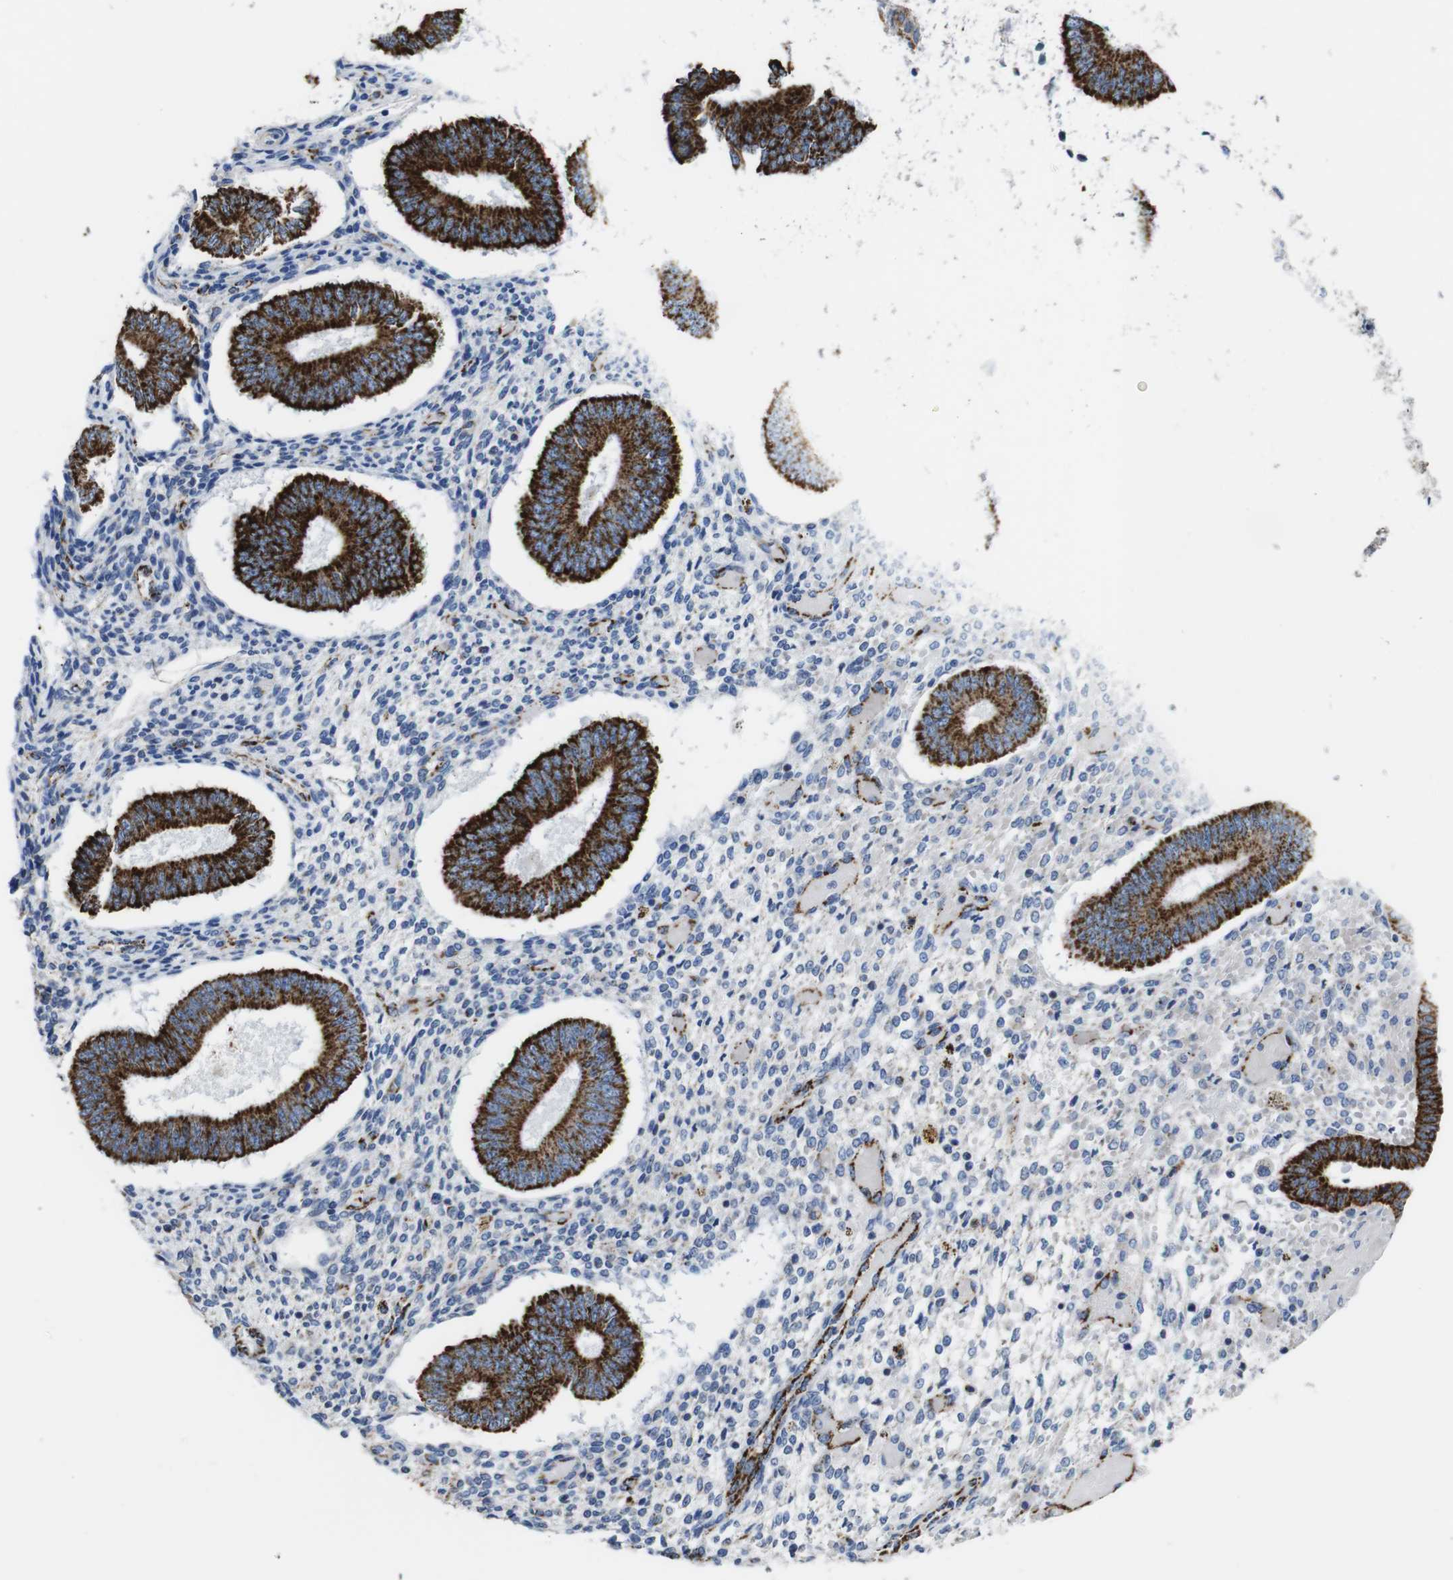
{"staining": {"intensity": "negative", "quantity": "none", "location": "none"}, "tissue": "endometrium", "cell_type": "Cells in endometrial stroma", "image_type": "normal", "snomed": [{"axis": "morphology", "description": "Normal tissue, NOS"}, {"axis": "topography", "description": "Endometrium"}], "caption": "This is a histopathology image of immunohistochemistry staining of unremarkable endometrium, which shows no staining in cells in endometrial stroma.", "gene": "MAOA", "patient": {"sex": "female", "age": 42}}